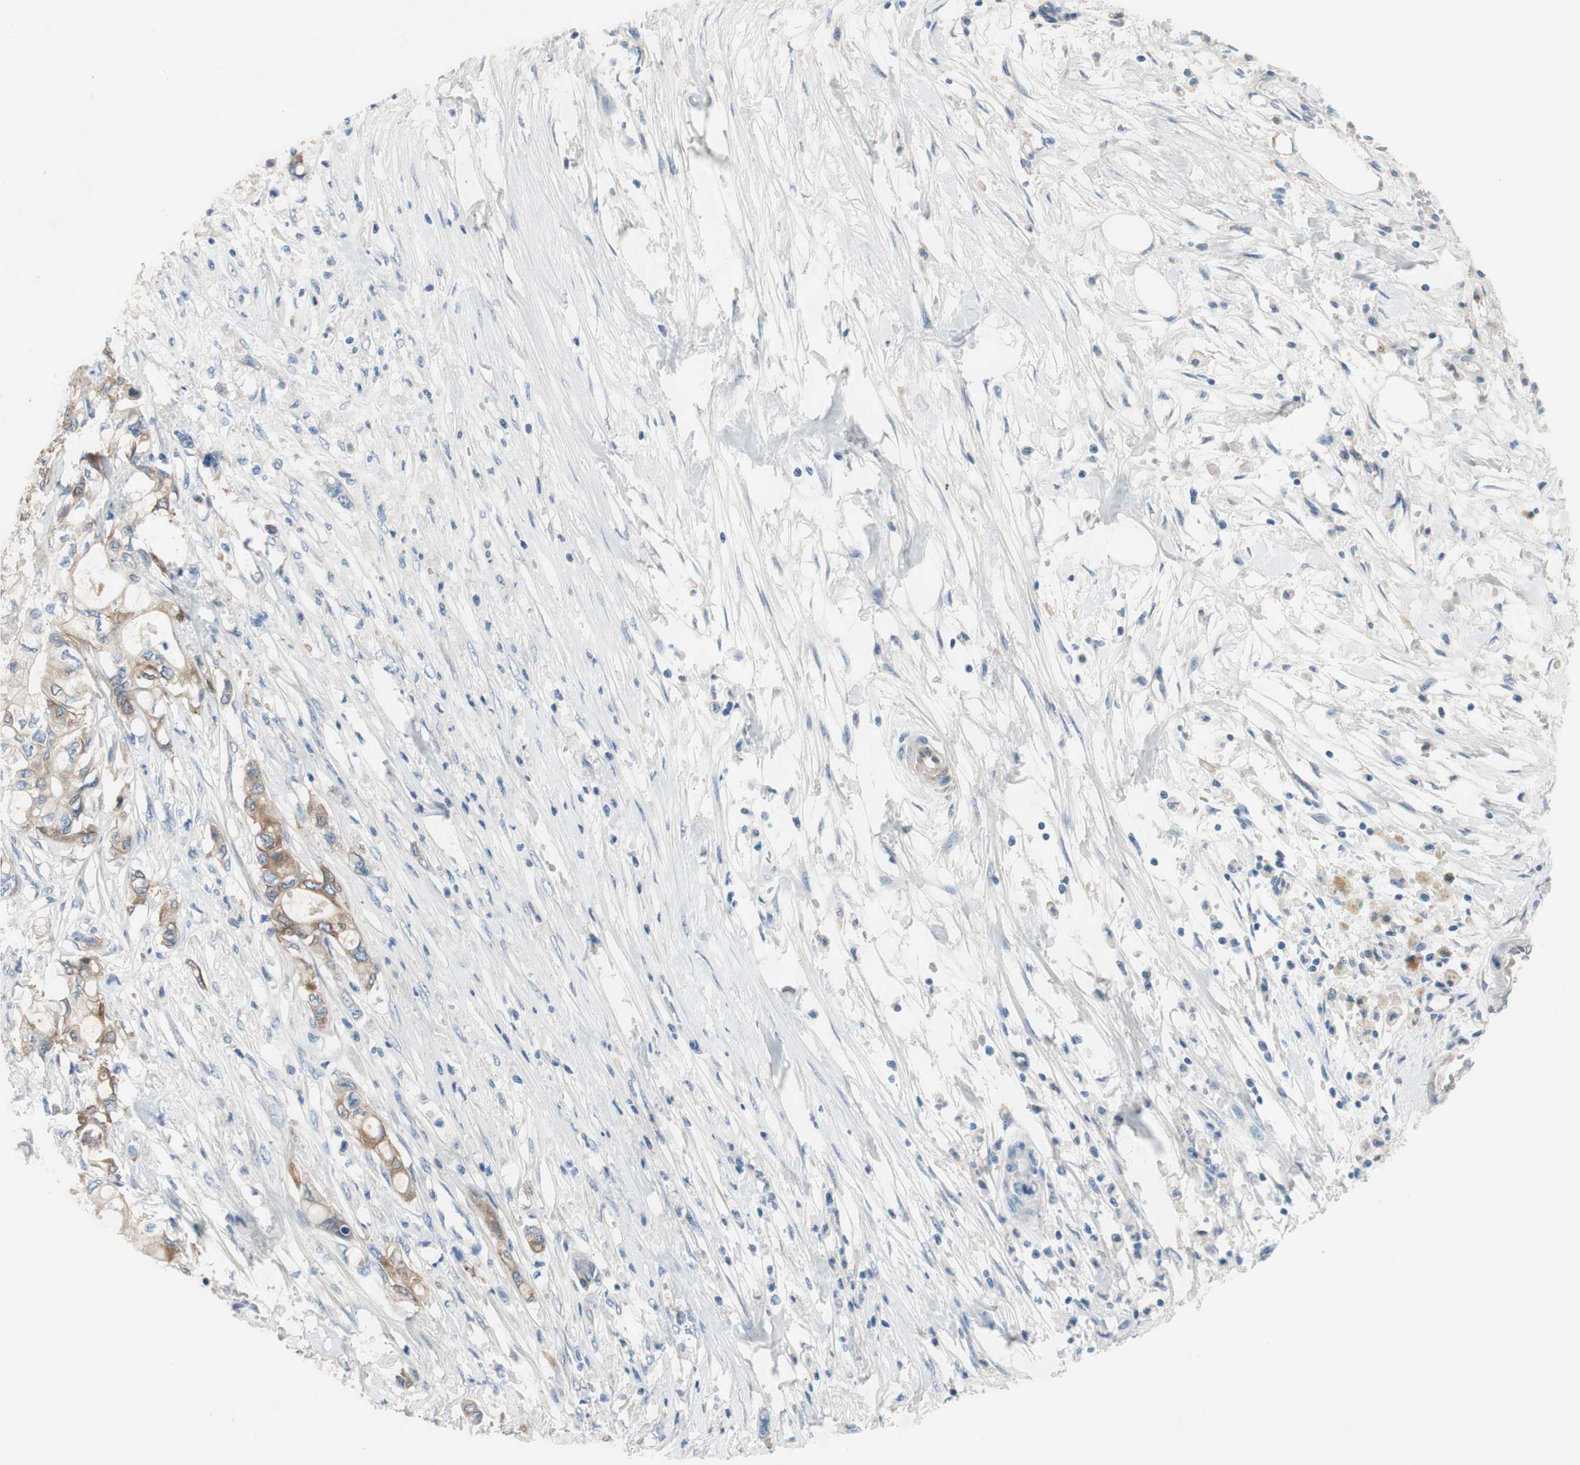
{"staining": {"intensity": "moderate", "quantity": "25%-75%", "location": "cytoplasmic/membranous"}, "tissue": "pancreatic cancer", "cell_type": "Tumor cells", "image_type": "cancer", "snomed": [{"axis": "morphology", "description": "Adenocarcinoma, NOS"}, {"axis": "topography", "description": "Pancreas"}], "caption": "A medium amount of moderate cytoplasmic/membranous positivity is identified in approximately 25%-75% of tumor cells in adenocarcinoma (pancreatic) tissue.", "gene": "FDFT1", "patient": {"sex": "male", "age": 79}}